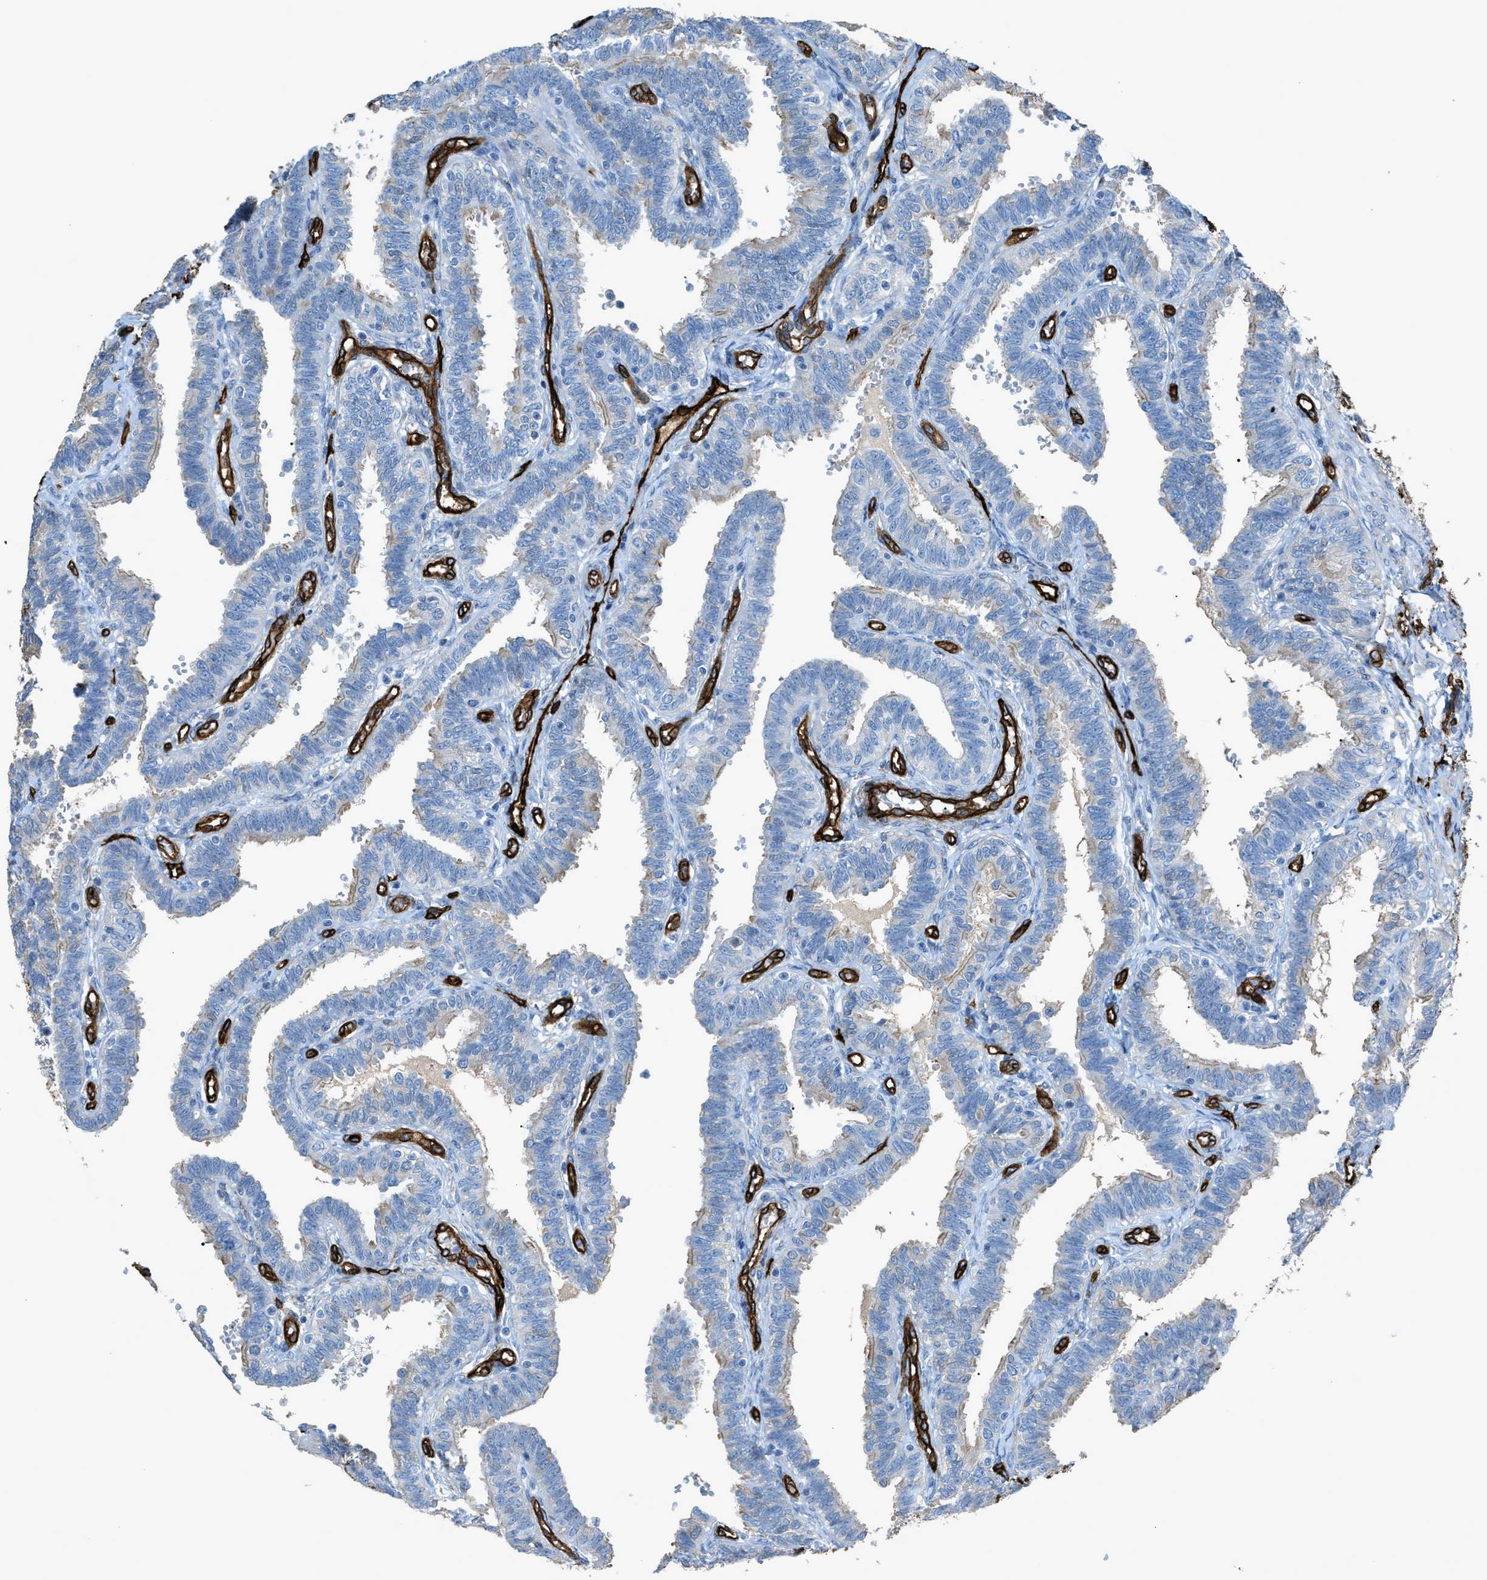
{"staining": {"intensity": "weak", "quantity": "<25%", "location": "cytoplasmic/membranous"}, "tissue": "fallopian tube", "cell_type": "Glandular cells", "image_type": "normal", "snomed": [{"axis": "morphology", "description": "Normal tissue, NOS"}, {"axis": "topography", "description": "Fallopian tube"}, {"axis": "topography", "description": "Placenta"}], "caption": "This photomicrograph is of unremarkable fallopian tube stained with immunohistochemistry (IHC) to label a protein in brown with the nuclei are counter-stained blue. There is no staining in glandular cells. (Brightfield microscopy of DAB IHC at high magnification).", "gene": "SLC22A15", "patient": {"sex": "female", "age": 34}}